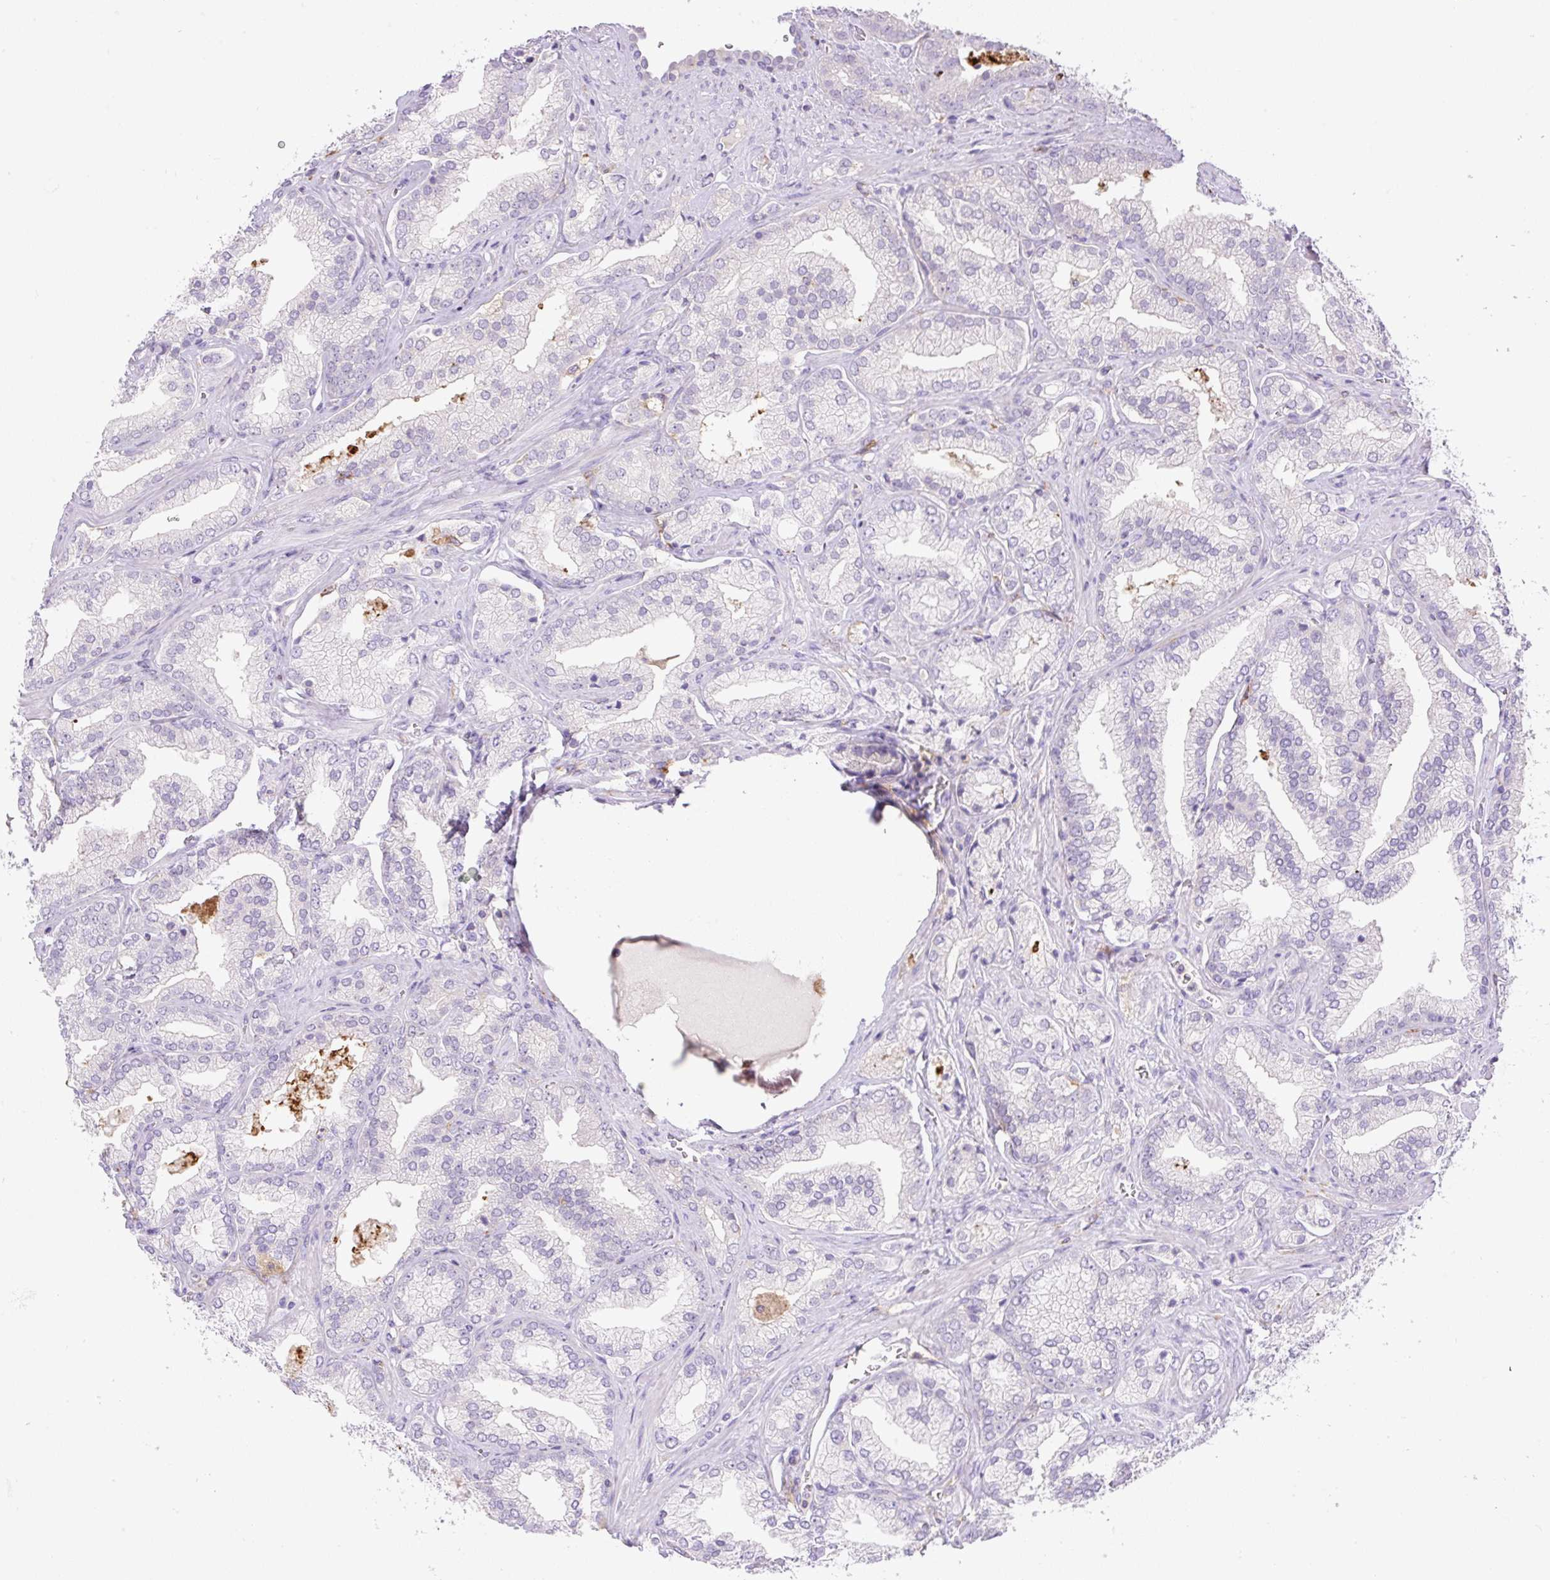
{"staining": {"intensity": "negative", "quantity": "none", "location": "none"}, "tissue": "prostate cancer", "cell_type": "Tumor cells", "image_type": "cancer", "snomed": [{"axis": "morphology", "description": "Adenocarcinoma, High grade"}, {"axis": "topography", "description": "Prostate"}], "caption": "Protein analysis of prostate high-grade adenocarcinoma reveals no significant expression in tumor cells.", "gene": "TDRD15", "patient": {"sex": "male", "age": 68}}